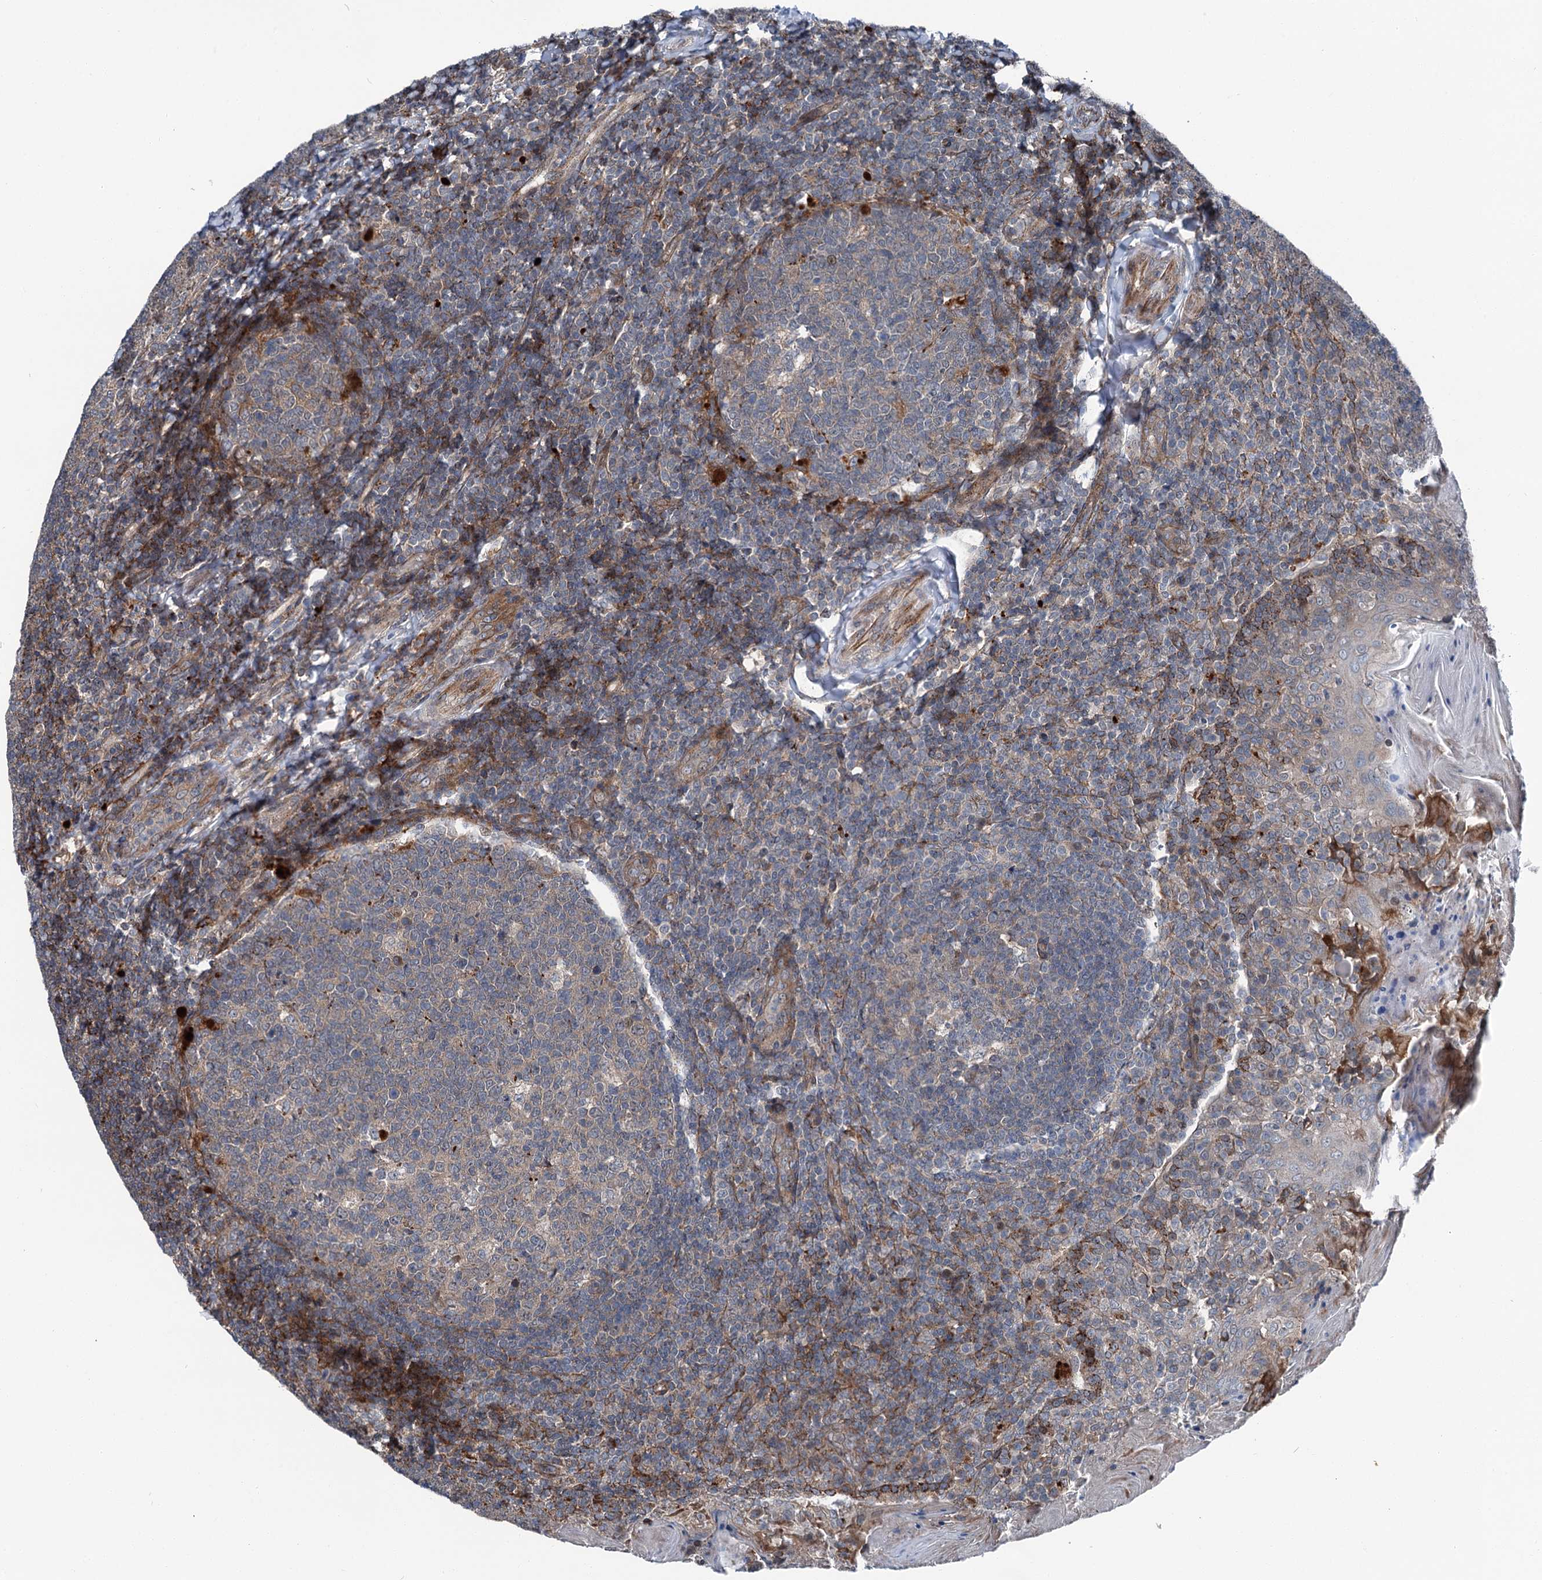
{"staining": {"intensity": "negative", "quantity": "none", "location": "none"}, "tissue": "tonsil", "cell_type": "Germinal center cells", "image_type": "normal", "snomed": [{"axis": "morphology", "description": "Normal tissue, NOS"}, {"axis": "topography", "description": "Tonsil"}], "caption": "A photomicrograph of tonsil stained for a protein demonstrates no brown staining in germinal center cells. The staining was performed using DAB to visualize the protein expression in brown, while the nuclei were stained in blue with hematoxylin (Magnification: 20x).", "gene": "POLR1D", "patient": {"sex": "female", "age": 19}}